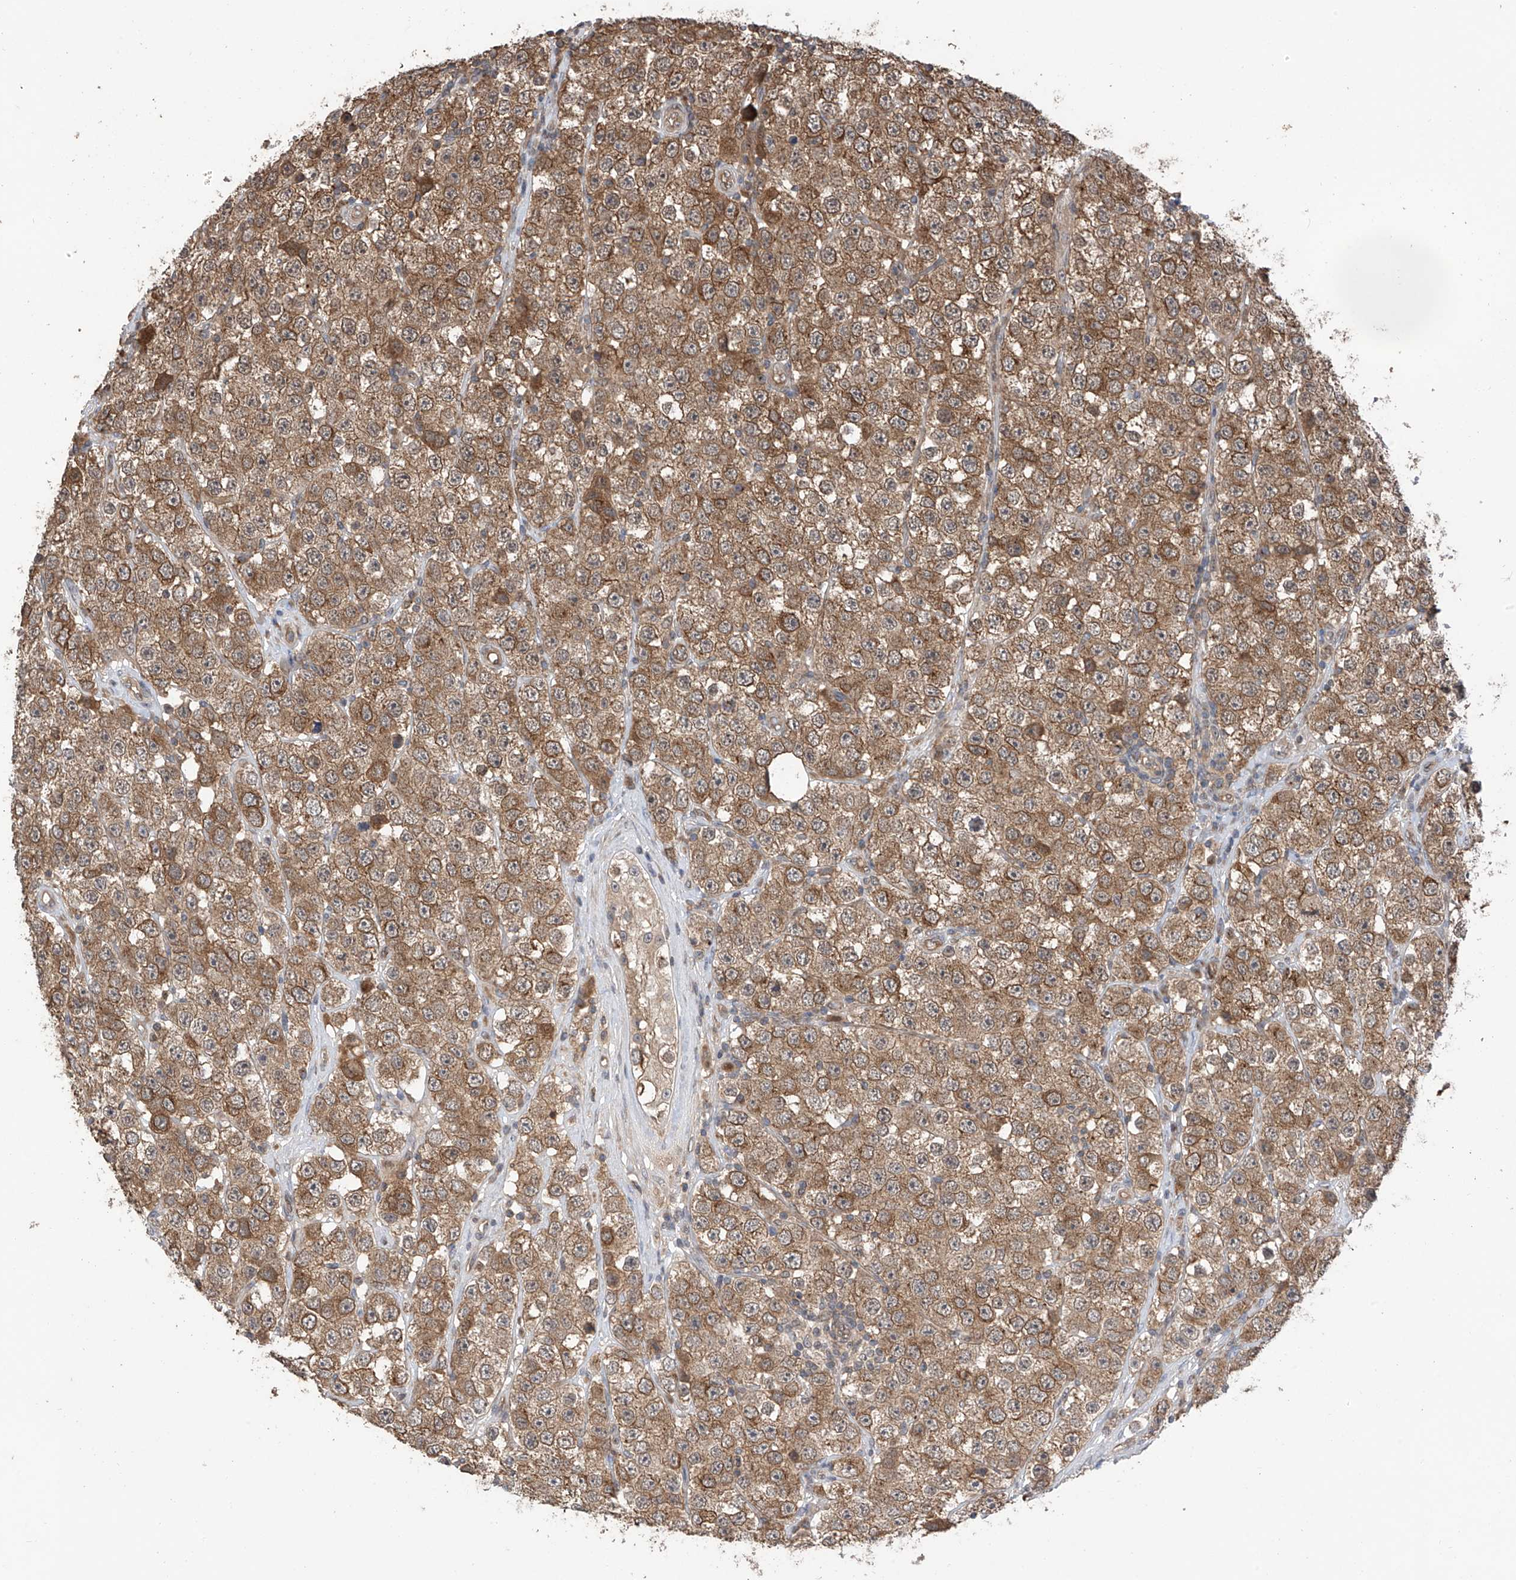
{"staining": {"intensity": "moderate", "quantity": ">75%", "location": "cytoplasmic/membranous"}, "tissue": "testis cancer", "cell_type": "Tumor cells", "image_type": "cancer", "snomed": [{"axis": "morphology", "description": "Seminoma, NOS"}, {"axis": "topography", "description": "Testis"}], "caption": "This histopathology image demonstrates testis seminoma stained with immunohistochemistry (IHC) to label a protein in brown. The cytoplasmic/membranous of tumor cells show moderate positivity for the protein. Nuclei are counter-stained blue.", "gene": "RPAIN", "patient": {"sex": "male", "age": 28}}